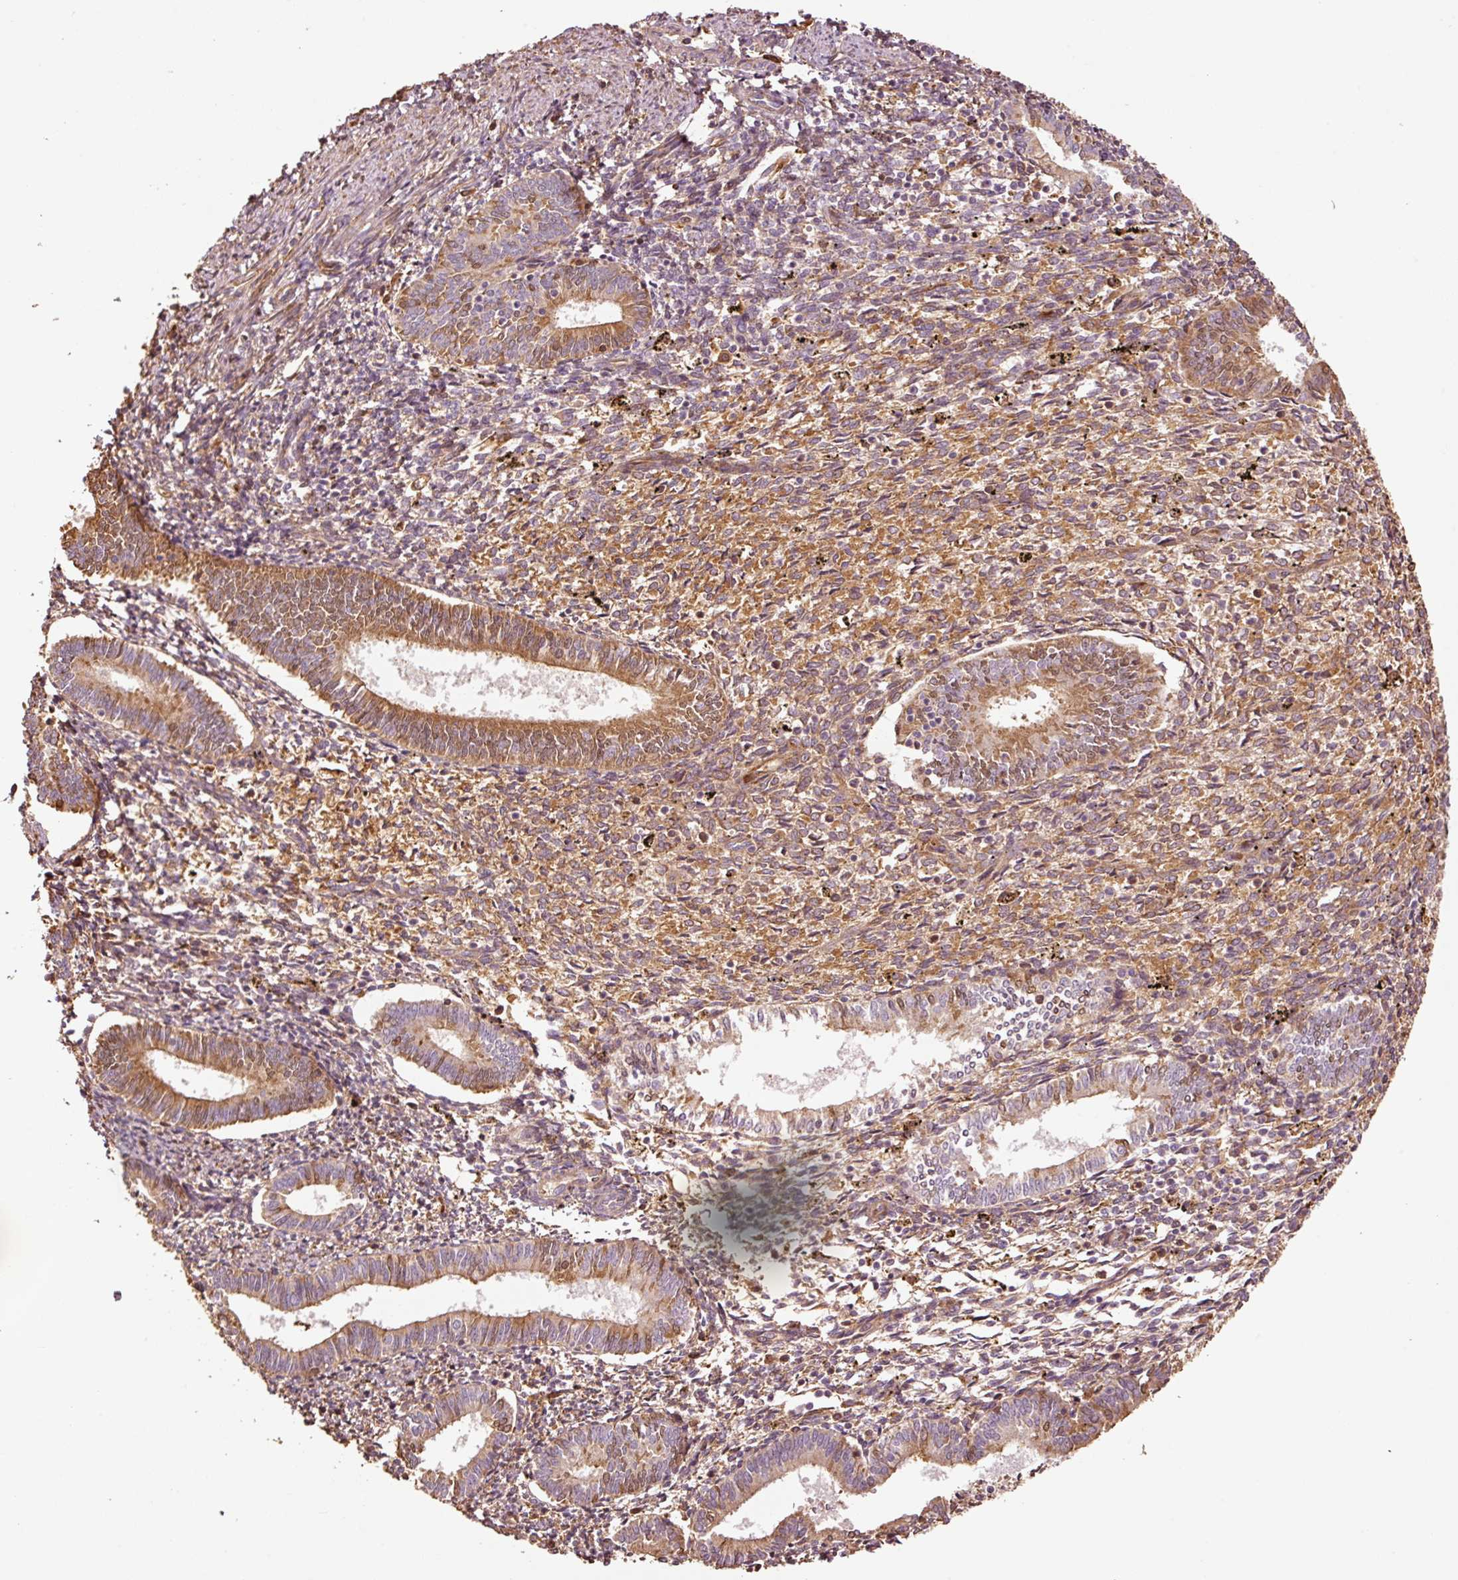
{"staining": {"intensity": "moderate", "quantity": "25%-75%", "location": "cytoplasmic/membranous"}, "tissue": "endometrium", "cell_type": "Cells in endometrial stroma", "image_type": "normal", "snomed": [{"axis": "morphology", "description": "Normal tissue, NOS"}, {"axis": "topography", "description": "Endometrium"}], "caption": "Immunohistochemistry (IHC) of benign human endometrium displays medium levels of moderate cytoplasmic/membranous positivity in approximately 25%-75% of cells in endometrial stroma. Nuclei are stained in blue.", "gene": "NID2", "patient": {"sex": "female", "age": 41}}